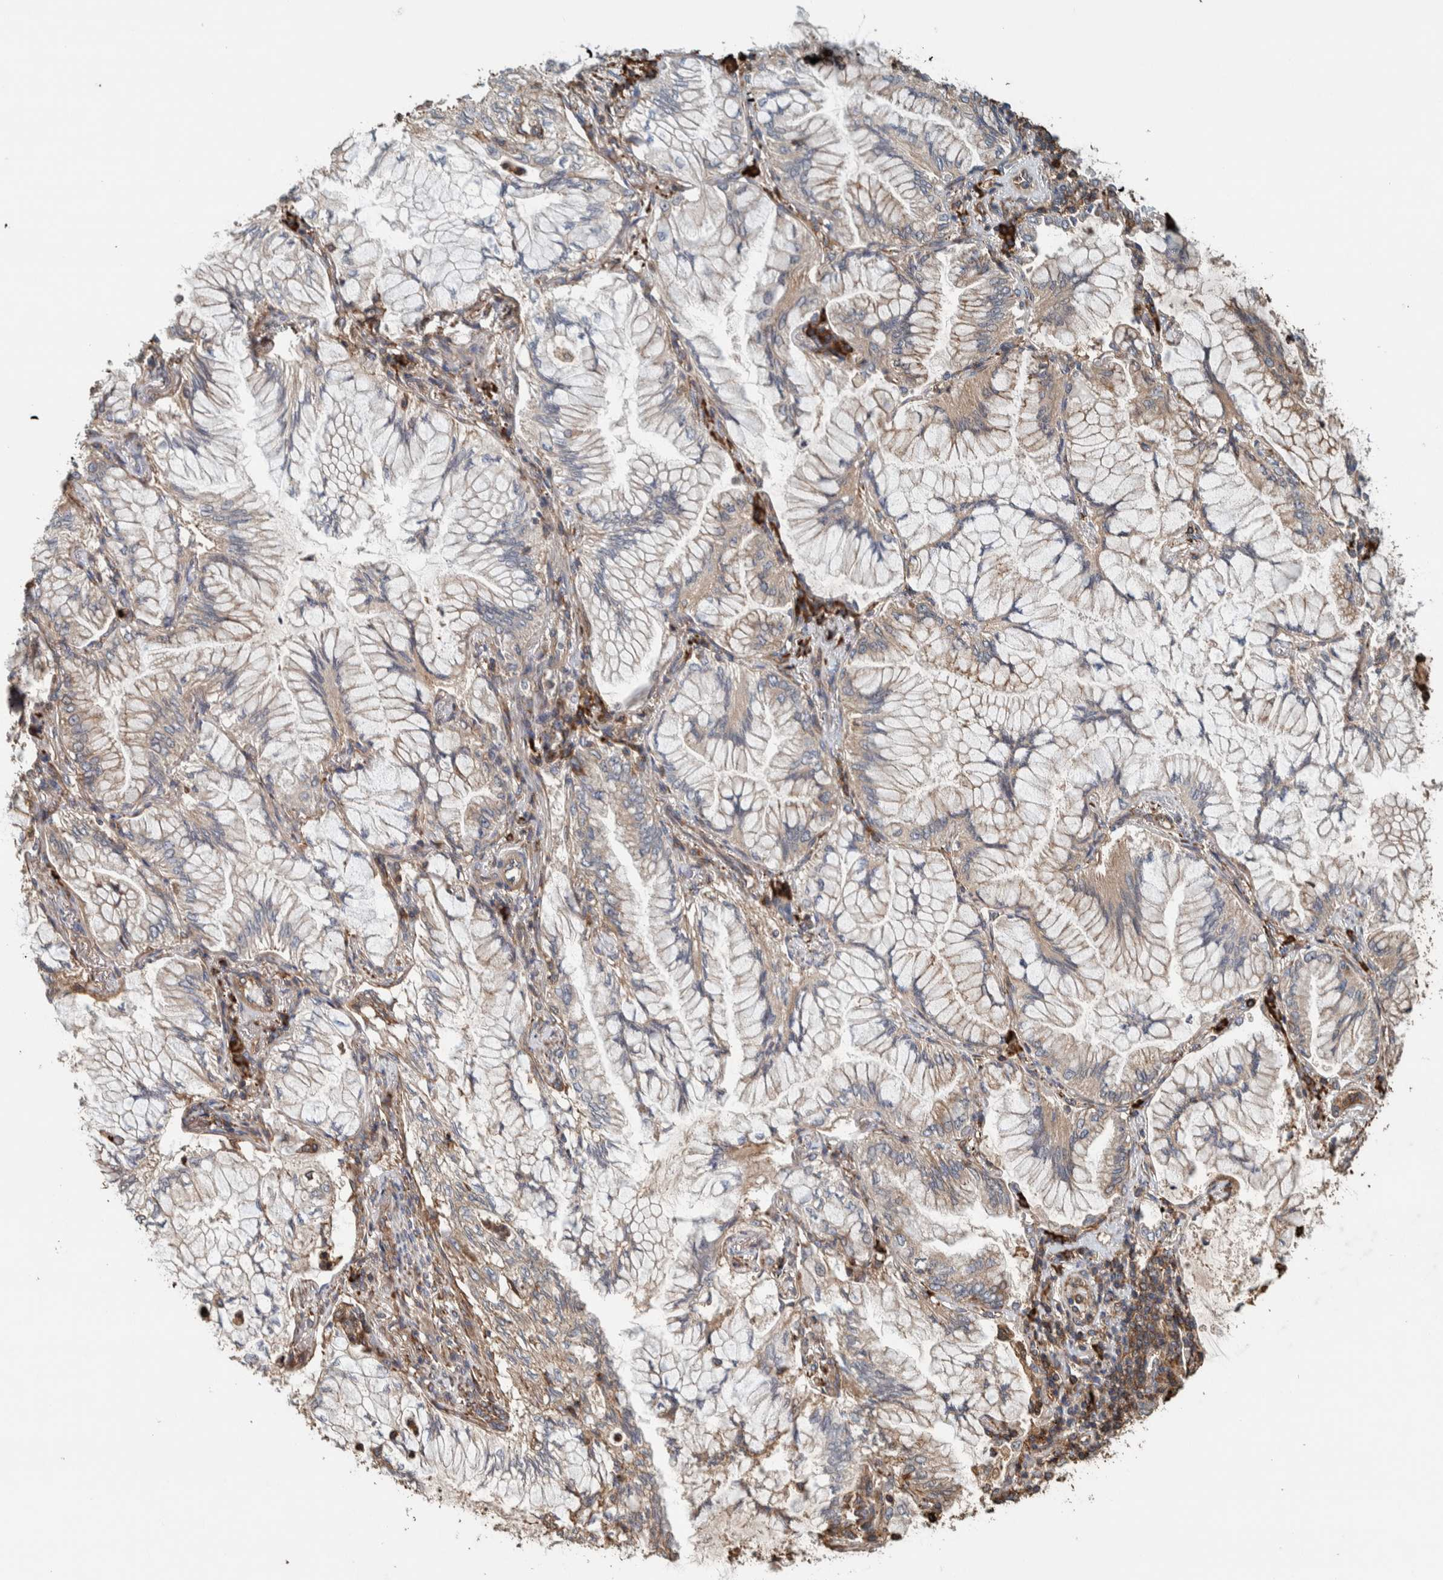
{"staining": {"intensity": "weak", "quantity": ">75%", "location": "cytoplasmic/membranous"}, "tissue": "lung cancer", "cell_type": "Tumor cells", "image_type": "cancer", "snomed": [{"axis": "morphology", "description": "Adenocarcinoma, NOS"}, {"axis": "topography", "description": "Lung"}], "caption": "IHC staining of adenocarcinoma (lung), which demonstrates low levels of weak cytoplasmic/membranous staining in about >75% of tumor cells indicating weak cytoplasmic/membranous protein positivity. The staining was performed using DAB (brown) for protein detection and nuclei were counterstained in hematoxylin (blue).", "gene": "PLA2G3", "patient": {"sex": "female", "age": 70}}